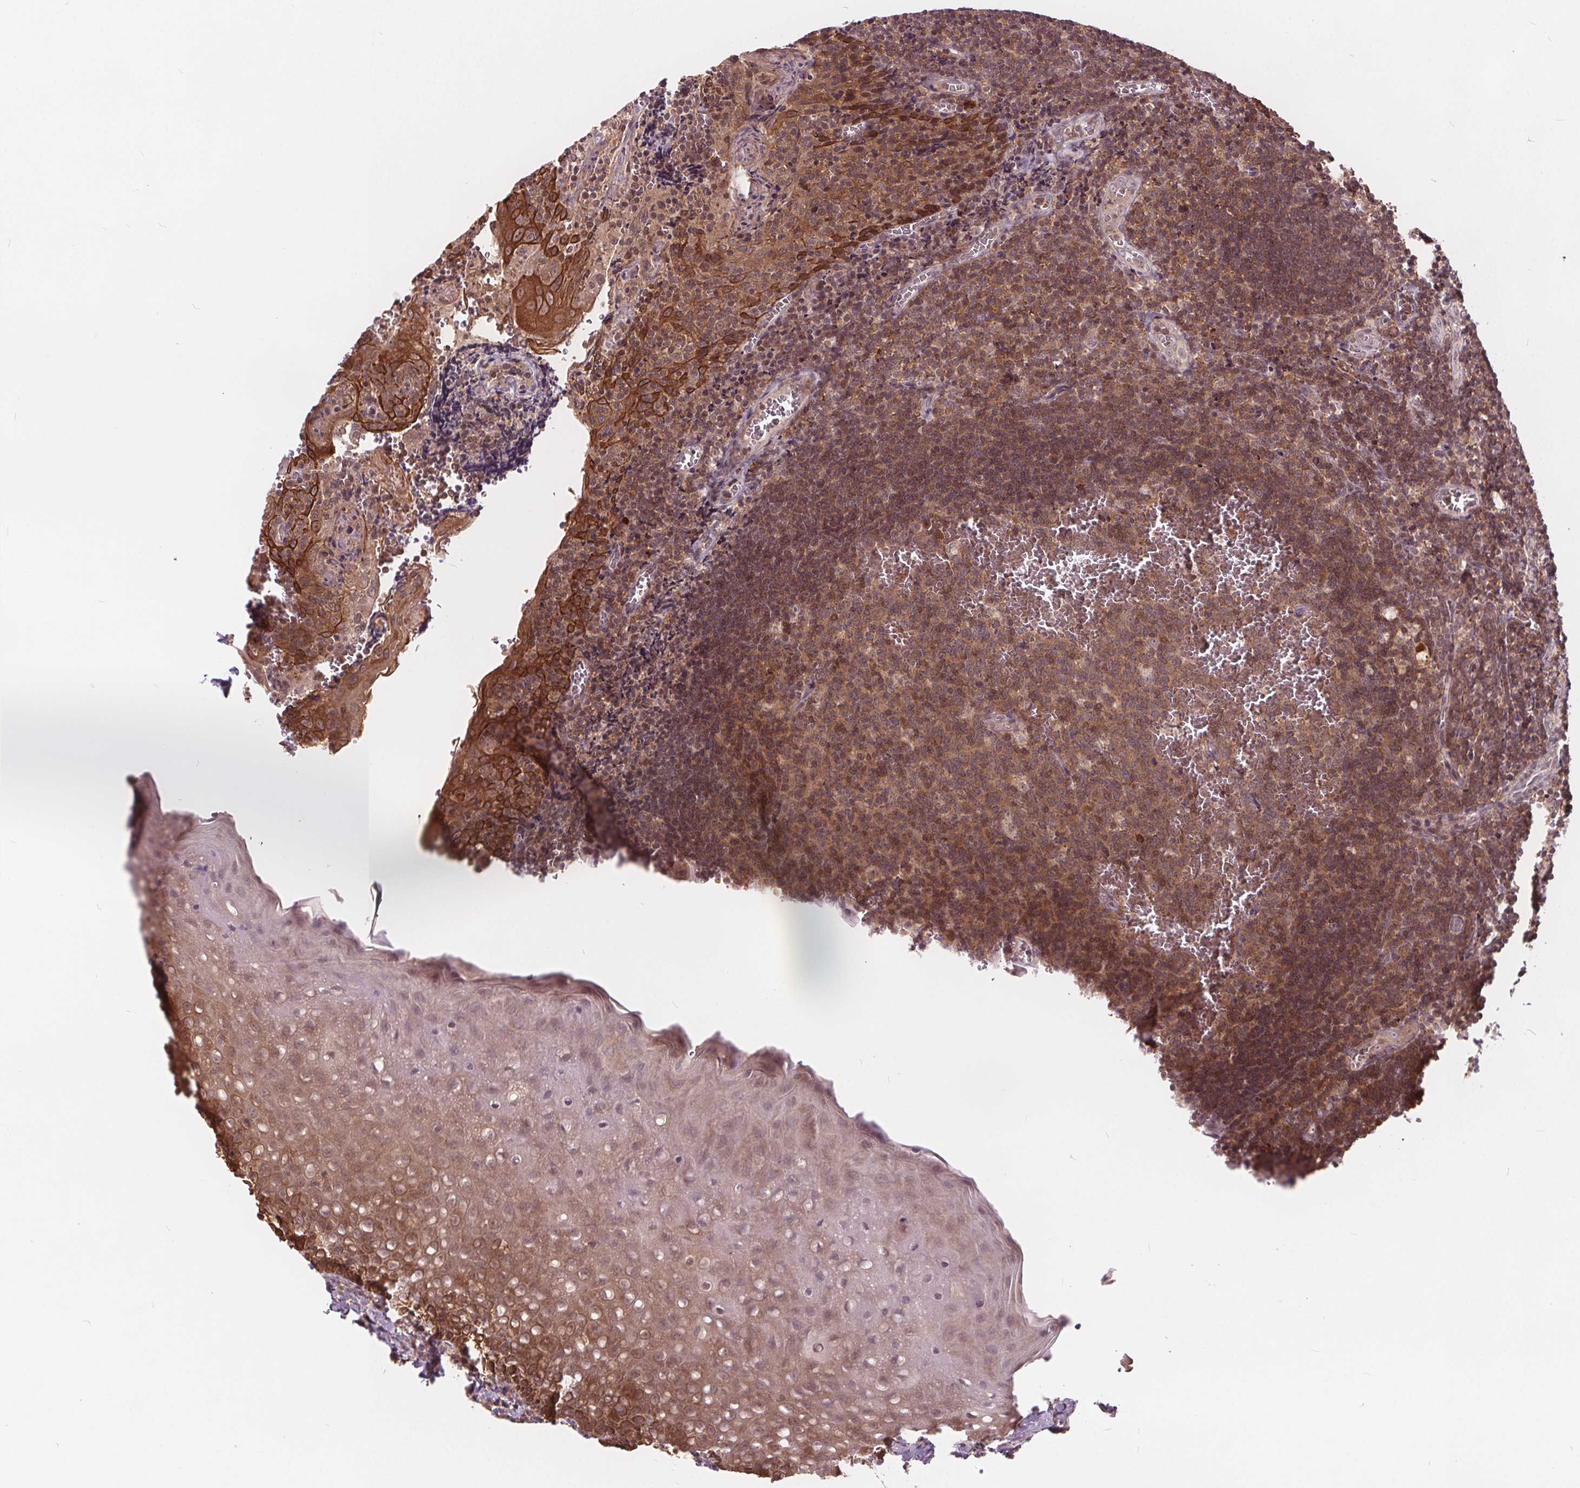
{"staining": {"intensity": "moderate", "quantity": ">75%", "location": "cytoplasmic/membranous,nuclear"}, "tissue": "tonsil", "cell_type": "Germinal center cells", "image_type": "normal", "snomed": [{"axis": "morphology", "description": "Normal tissue, NOS"}, {"axis": "morphology", "description": "Inflammation, NOS"}, {"axis": "topography", "description": "Tonsil"}], "caption": "This photomicrograph displays immunohistochemistry staining of unremarkable tonsil, with medium moderate cytoplasmic/membranous,nuclear expression in about >75% of germinal center cells.", "gene": "HIF1AN", "patient": {"sex": "female", "age": 31}}